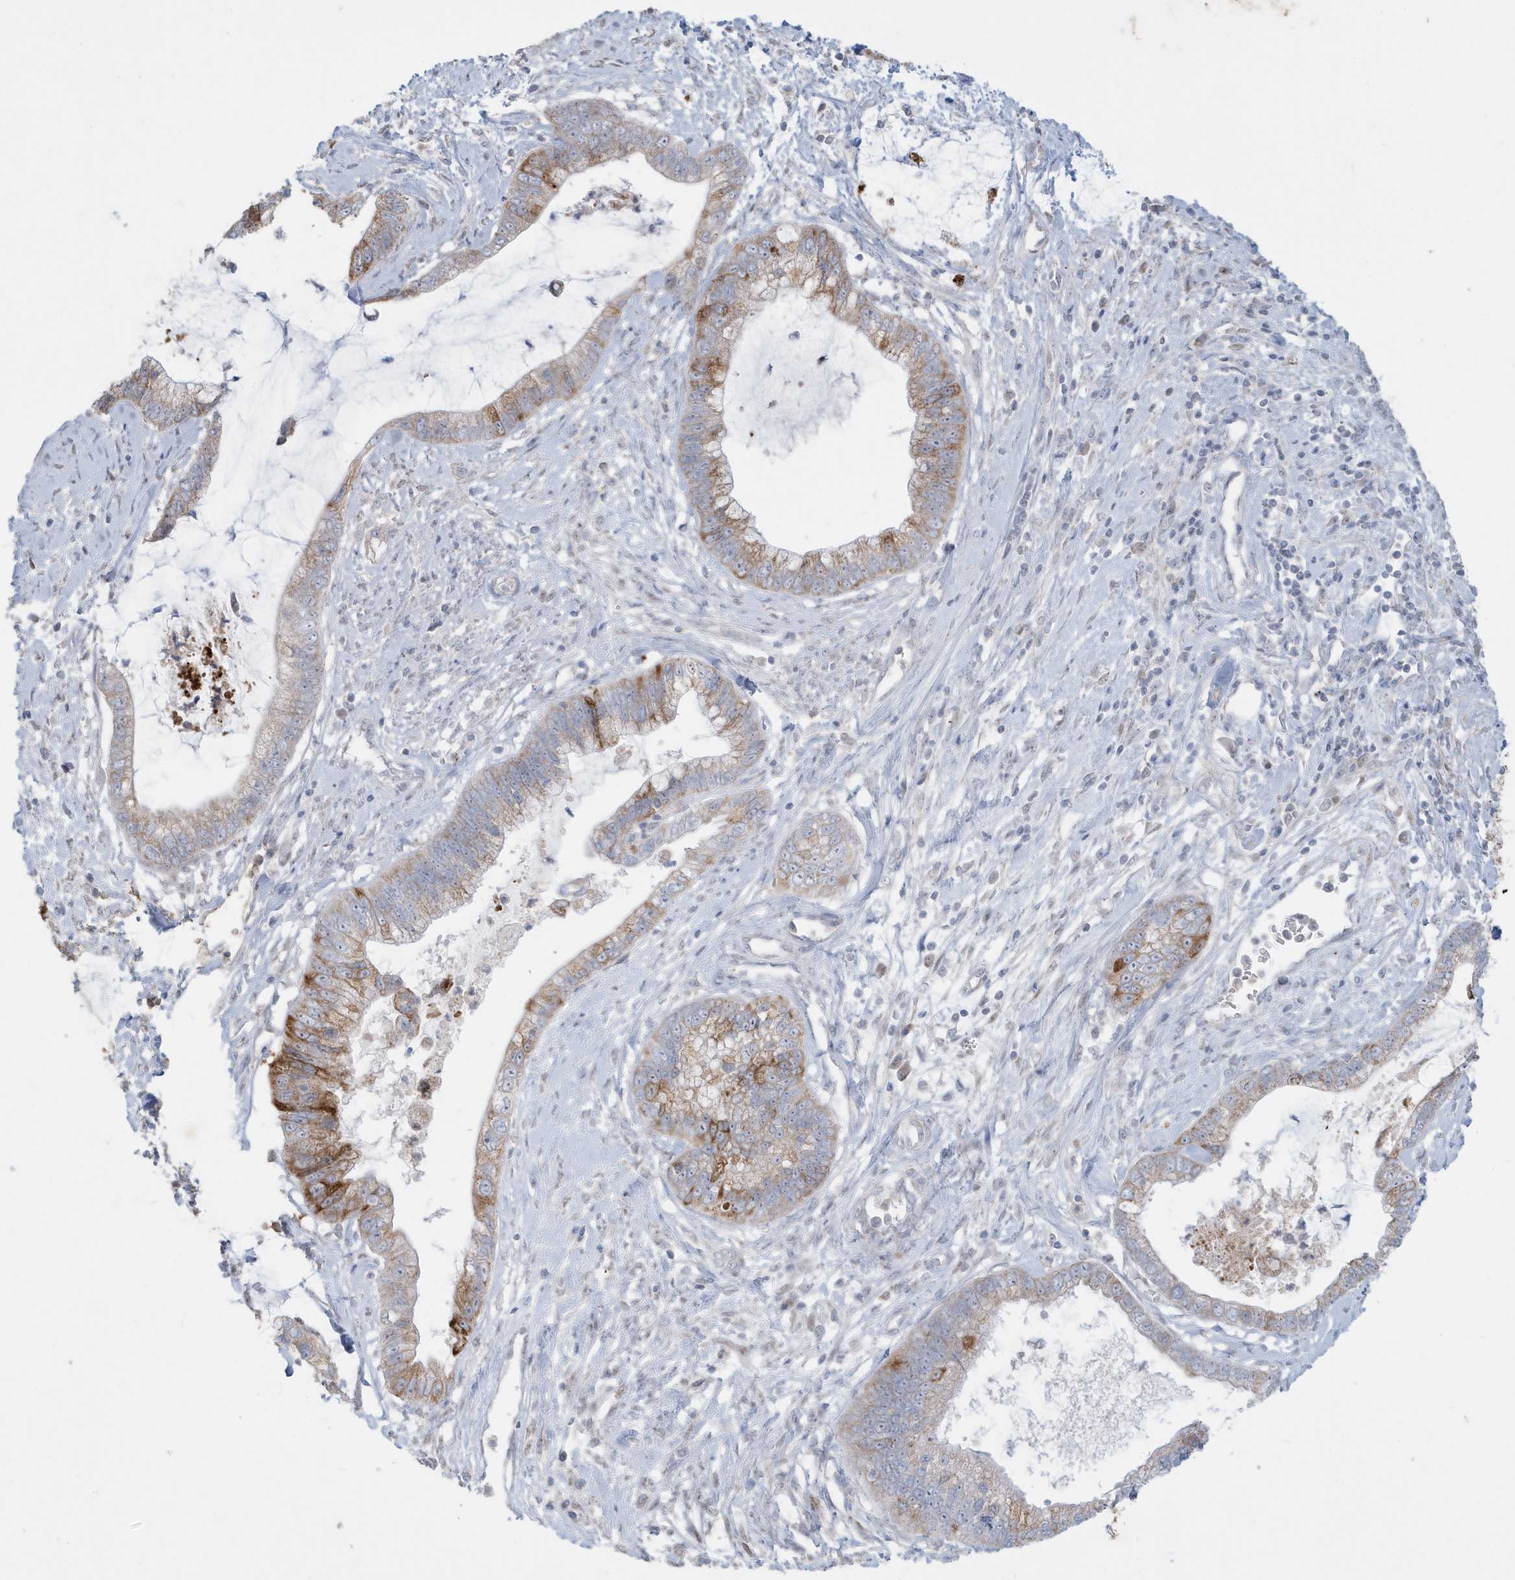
{"staining": {"intensity": "moderate", "quantity": "25%-75%", "location": "cytoplasmic/membranous"}, "tissue": "cervical cancer", "cell_type": "Tumor cells", "image_type": "cancer", "snomed": [{"axis": "morphology", "description": "Adenocarcinoma, NOS"}, {"axis": "topography", "description": "Cervix"}], "caption": "A medium amount of moderate cytoplasmic/membranous expression is seen in about 25%-75% of tumor cells in adenocarcinoma (cervical) tissue.", "gene": "FNDC1", "patient": {"sex": "female", "age": 44}}